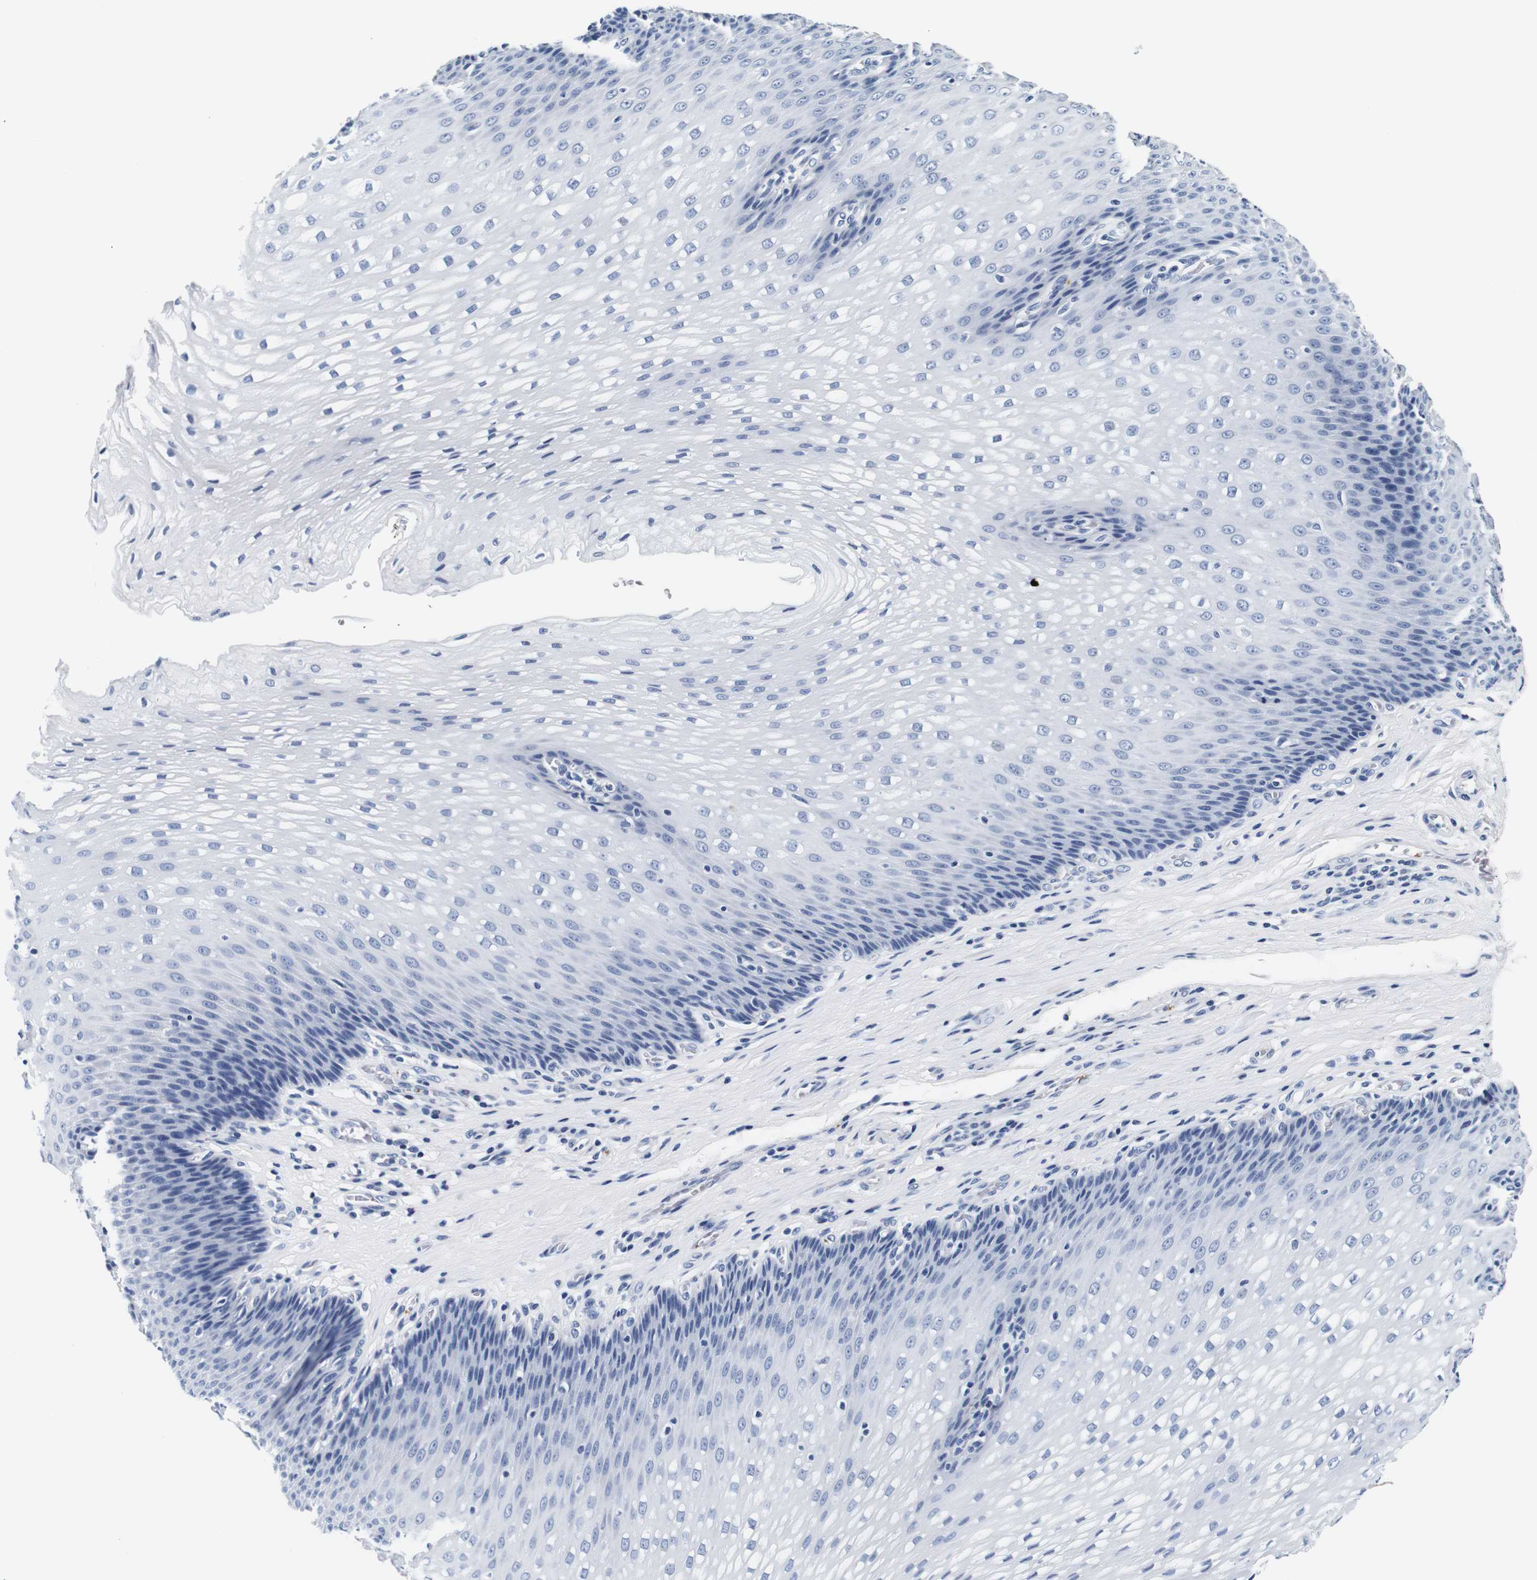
{"staining": {"intensity": "negative", "quantity": "none", "location": "none"}, "tissue": "esophagus", "cell_type": "Squamous epithelial cells", "image_type": "normal", "snomed": [{"axis": "morphology", "description": "Normal tissue, NOS"}, {"axis": "topography", "description": "Esophagus"}], "caption": "This is an immunohistochemistry (IHC) micrograph of unremarkable human esophagus. There is no positivity in squamous epithelial cells.", "gene": "GP1BA", "patient": {"sex": "male", "age": 48}}